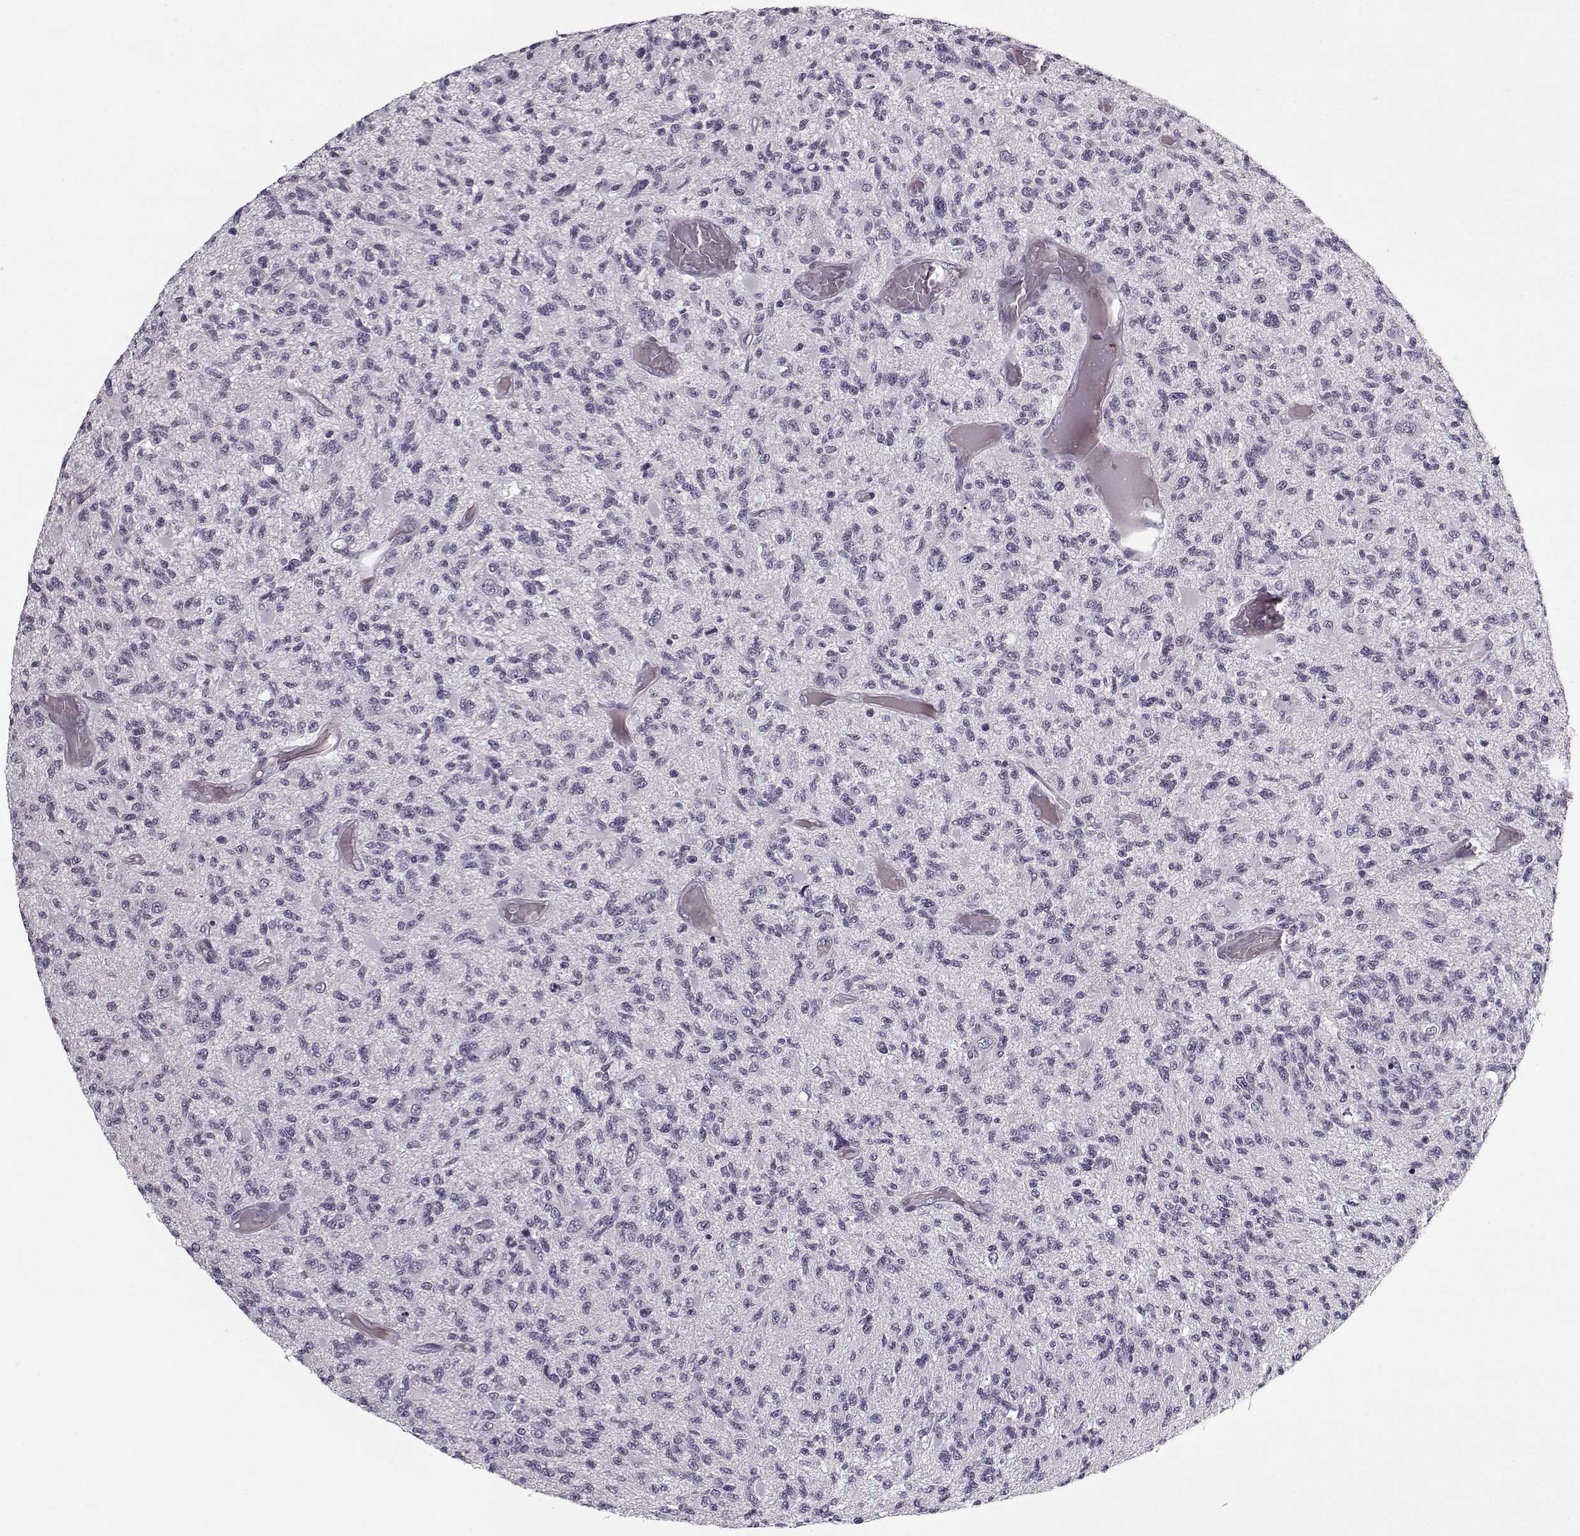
{"staining": {"intensity": "negative", "quantity": "none", "location": "none"}, "tissue": "glioma", "cell_type": "Tumor cells", "image_type": "cancer", "snomed": [{"axis": "morphology", "description": "Glioma, malignant, High grade"}, {"axis": "topography", "description": "Brain"}], "caption": "Immunohistochemical staining of glioma reveals no significant expression in tumor cells. The staining was performed using DAB to visualize the protein expression in brown, while the nuclei were stained in blue with hematoxylin (Magnification: 20x).", "gene": "KRT9", "patient": {"sex": "female", "age": 63}}